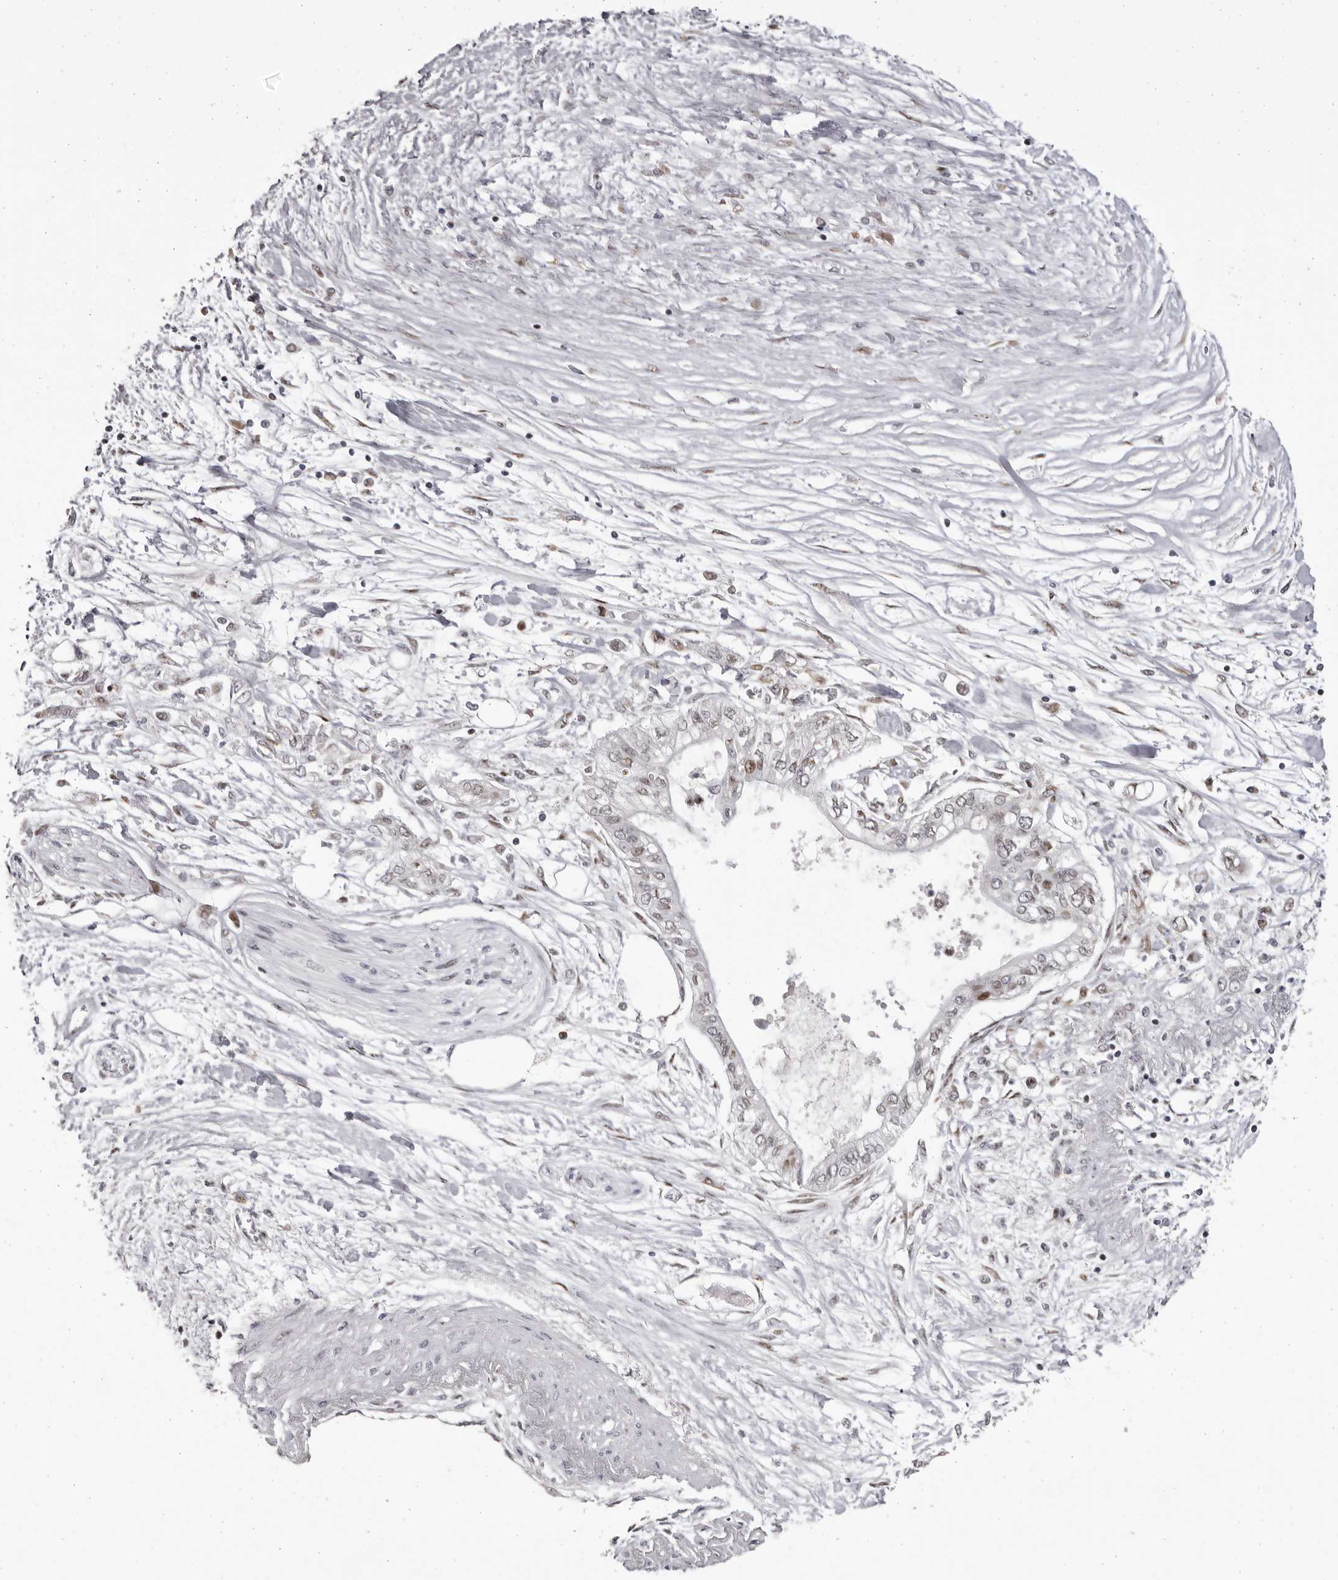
{"staining": {"intensity": "weak", "quantity": "<25%", "location": "nuclear"}, "tissue": "pancreatic cancer", "cell_type": "Tumor cells", "image_type": "cancer", "snomed": [{"axis": "morphology", "description": "Adenocarcinoma, NOS"}, {"axis": "topography", "description": "Pancreas"}], "caption": "IHC photomicrograph of pancreatic cancer stained for a protein (brown), which displays no positivity in tumor cells.", "gene": "C17orf99", "patient": {"sex": "female", "age": 77}}